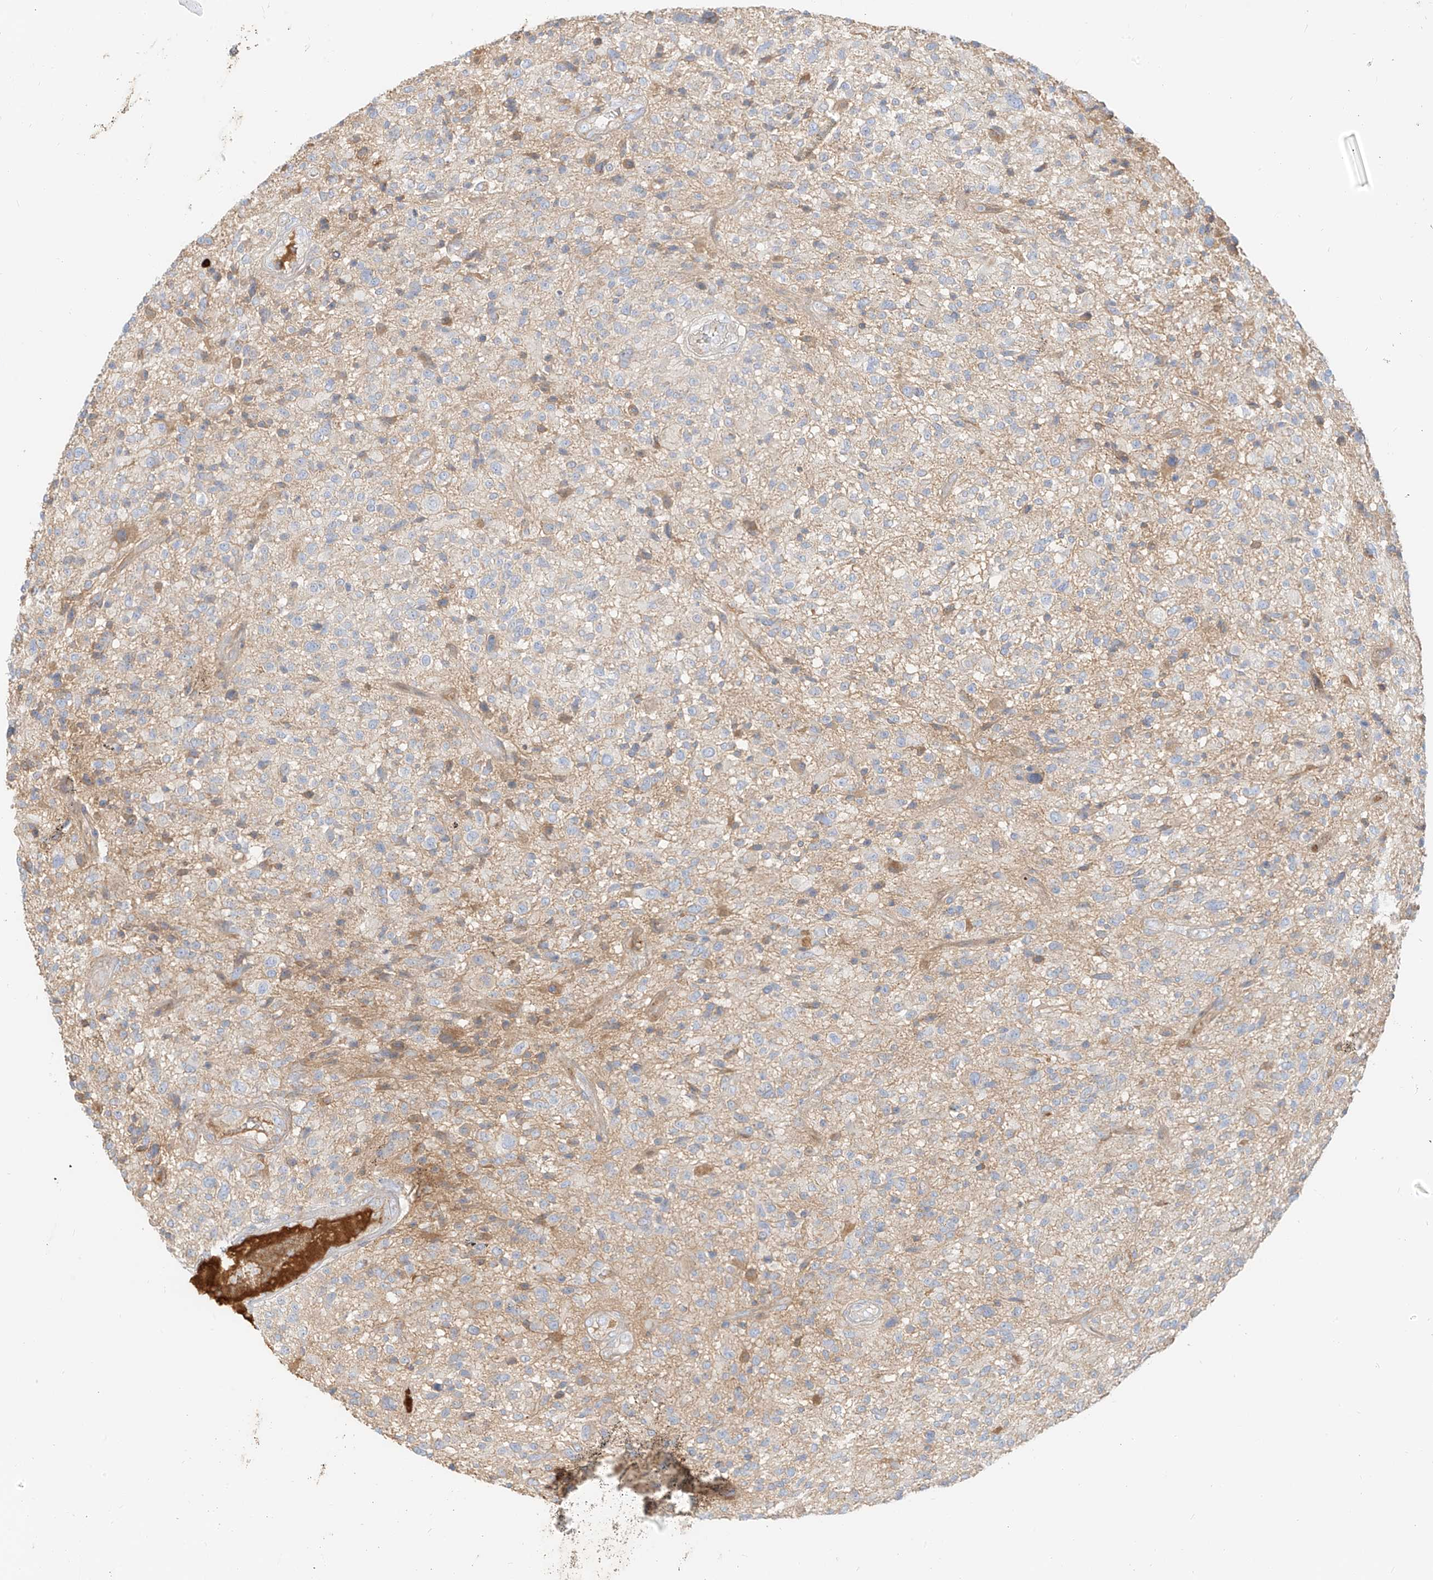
{"staining": {"intensity": "negative", "quantity": "none", "location": "none"}, "tissue": "glioma", "cell_type": "Tumor cells", "image_type": "cancer", "snomed": [{"axis": "morphology", "description": "Glioma, malignant, High grade"}, {"axis": "topography", "description": "Brain"}], "caption": "High power microscopy micrograph of an immunohistochemistry histopathology image of malignant glioma (high-grade), revealing no significant positivity in tumor cells. (Stains: DAB (3,3'-diaminobenzidine) IHC with hematoxylin counter stain, Microscopy: brightfield microscopy at high magnification).", "gene": "OCSTAMP", "patient": {"sex": "male", "age": 47}}